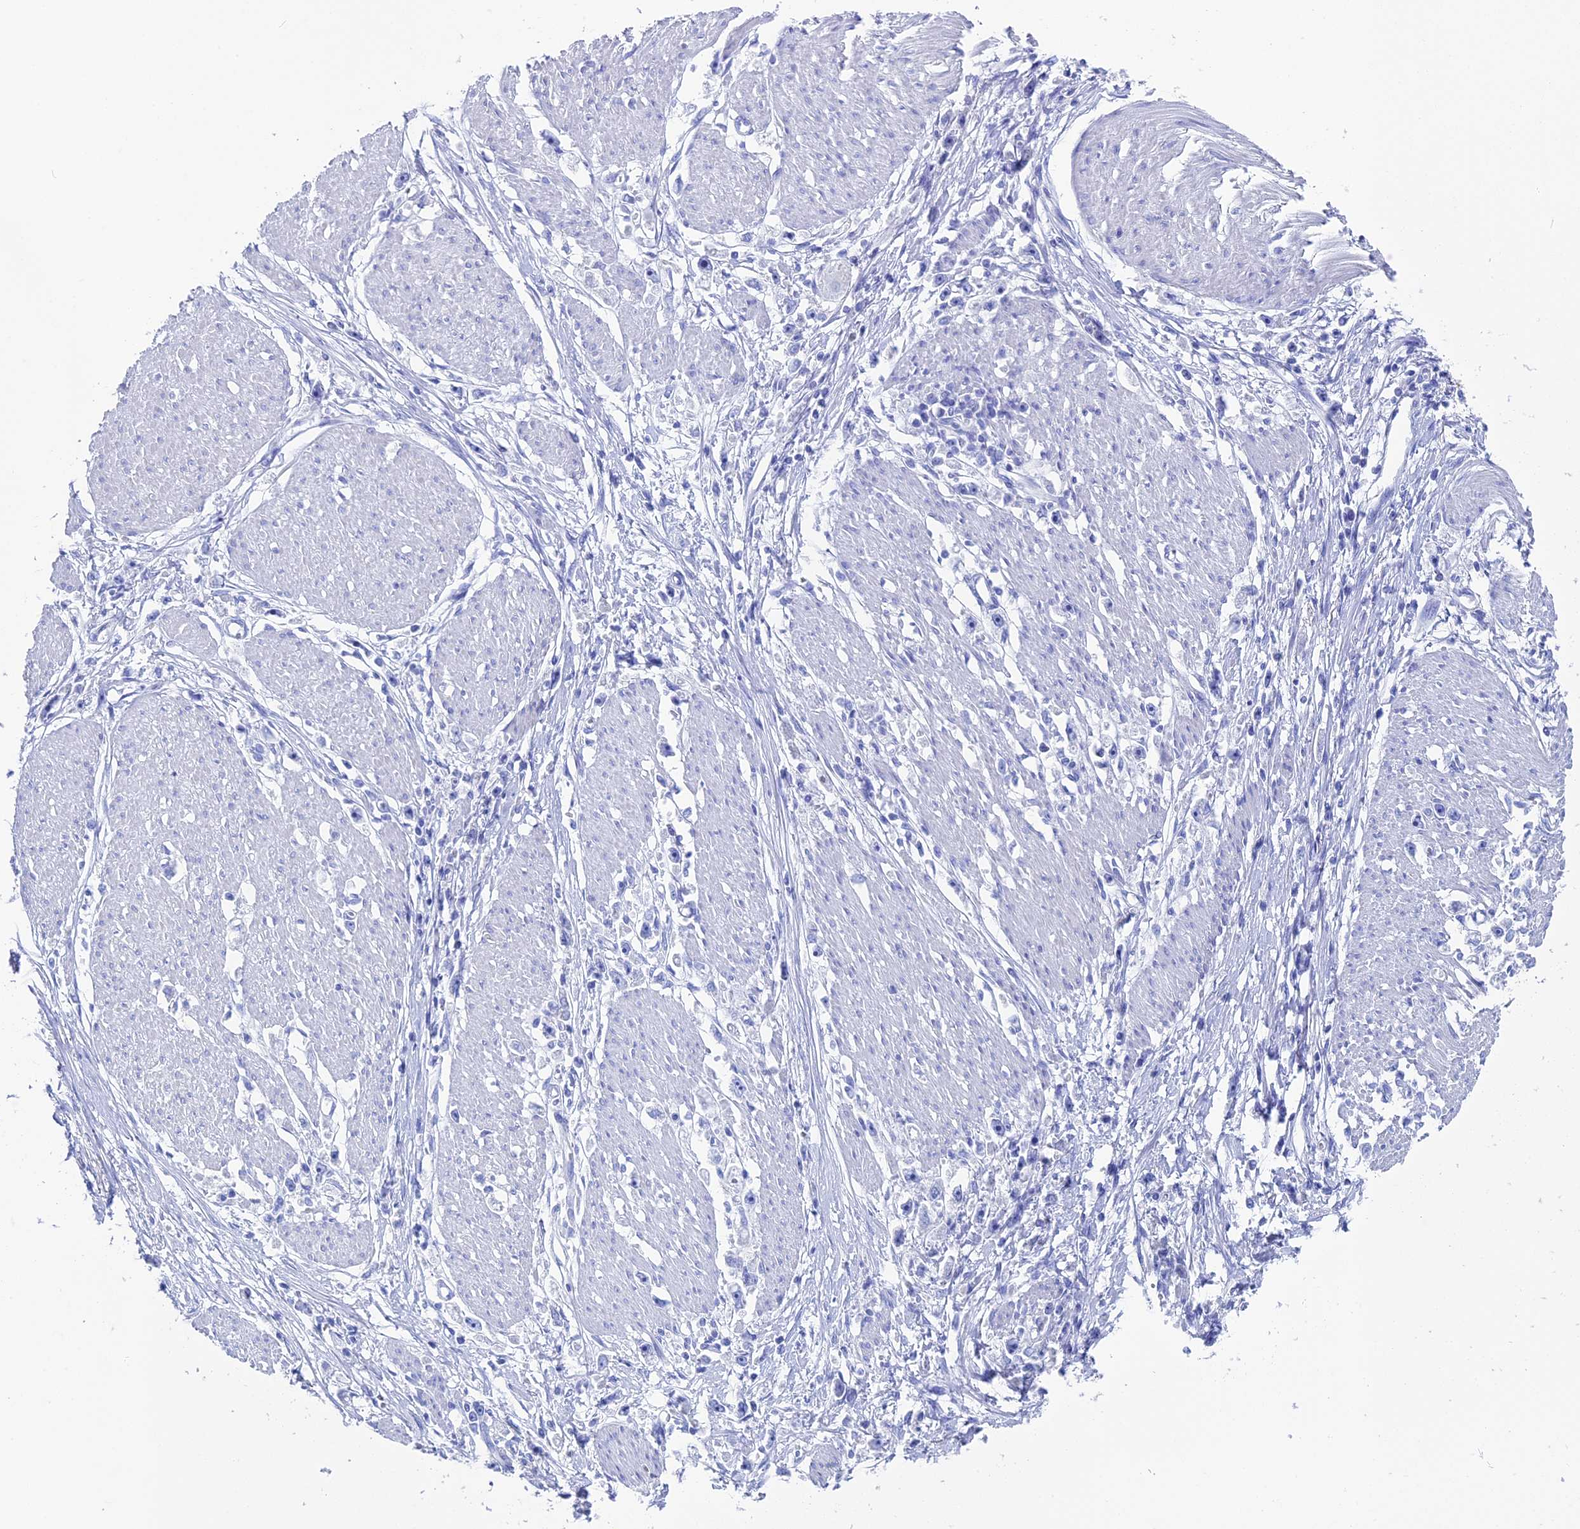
{"staining": {"intensity": "negative", "quantity": "none", "location": "none"}, "tissue": "stomach cancer", "cell_type": "Tumor cells", "image_type": "cancer", "snomed": [{"axis": "morphology", "description": "Adenocarcinoma, NOS"}, {"axis": "topography", "description": "Stomach"}], "caption": "Immunohistochemical staining of human stomach adenocarcinoma displays no significant expression in tumor cells.", "gene": "UNC119", "patient": {"sex": "female", "age": 59}}